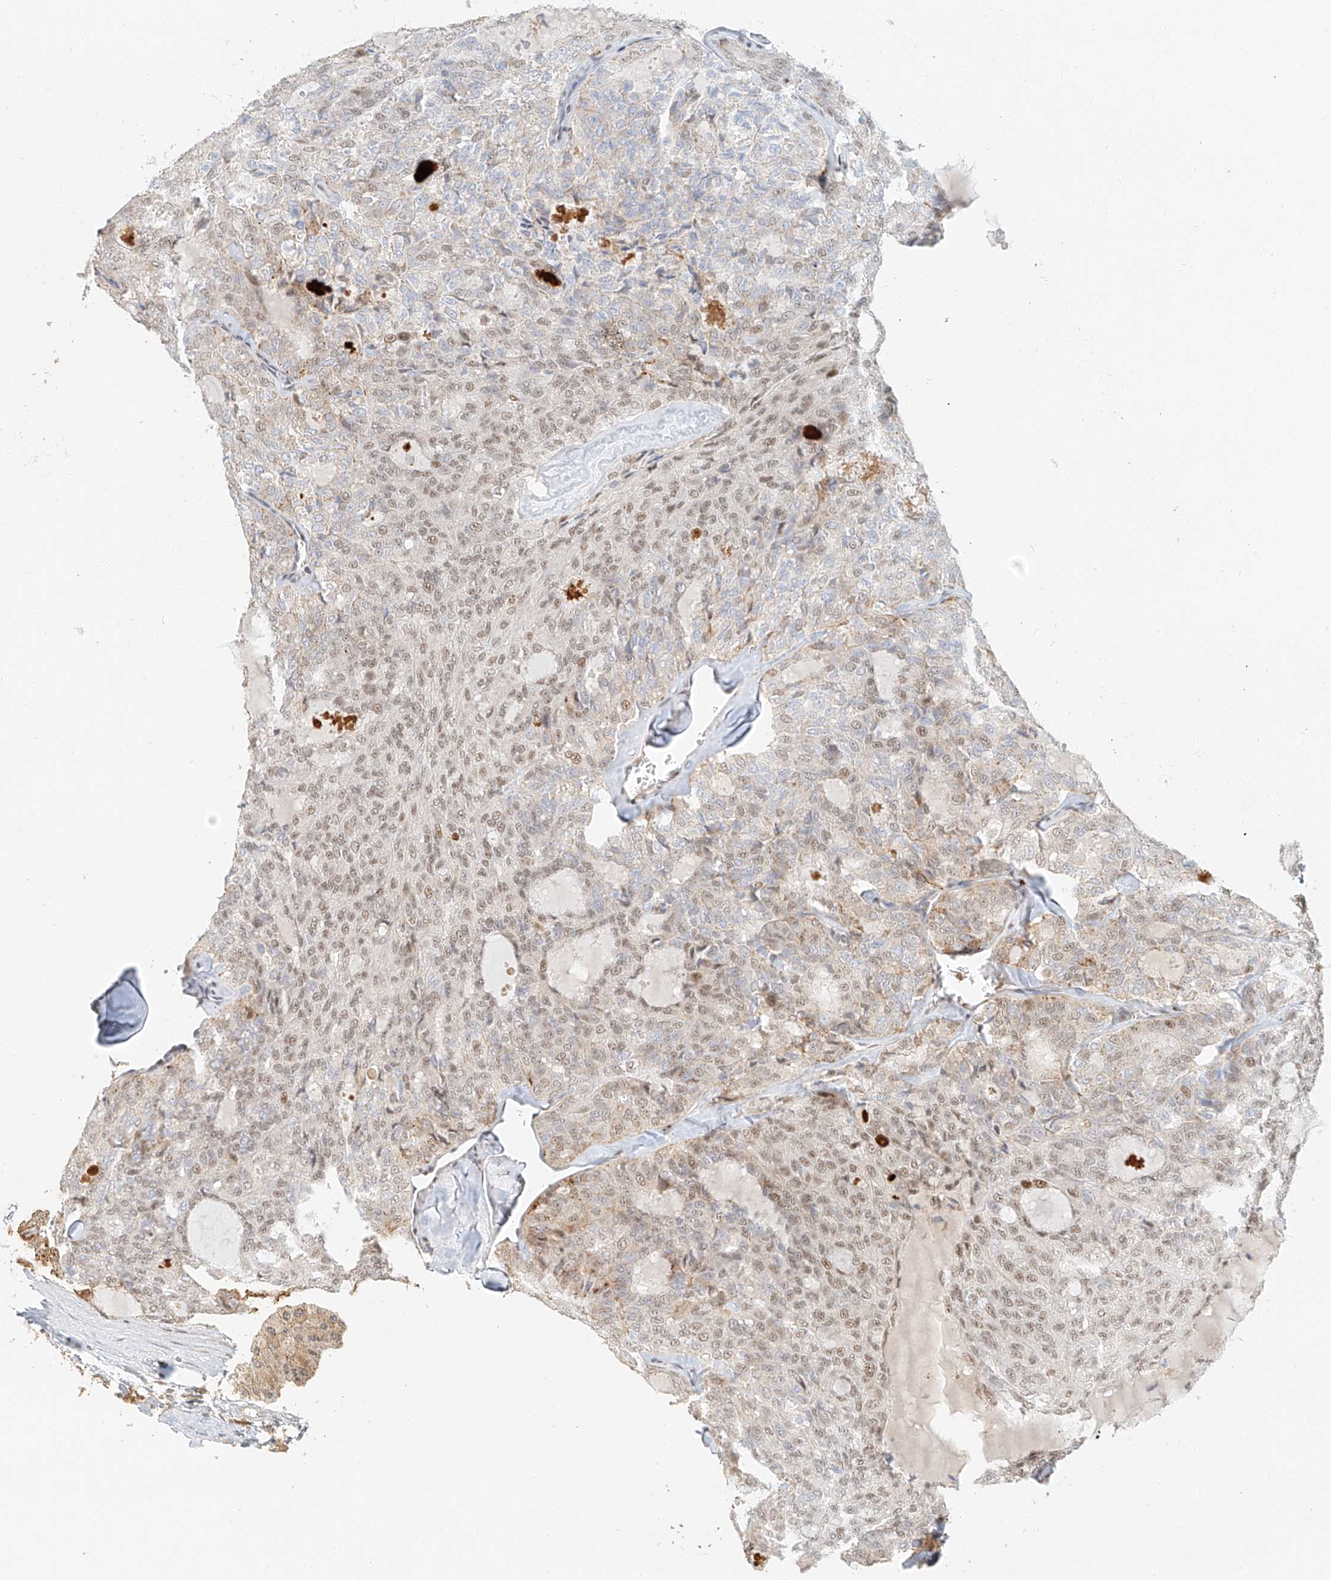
{"staining": {"intensity": "moderate", "quantity": "25%-75%", "location": "nuclear"}, "tissue": "thyroid cancer", "cell_type": "Tumor cells", "image_type": "cancer", "snomed": [{"axis": "morphology", "description": "Follicular adenoma carcinoma, NOS"}, {"axis": "topography", "description": "Thyroid gland"}], "caption": "Immunohistochemical staining of thyroid cancer demonstrates medium levels of moderate nuclear staining in about 25%-75% of tumor cells.", "gene": "CXorf58", "patient": {"sex": "male", "age": 75}}